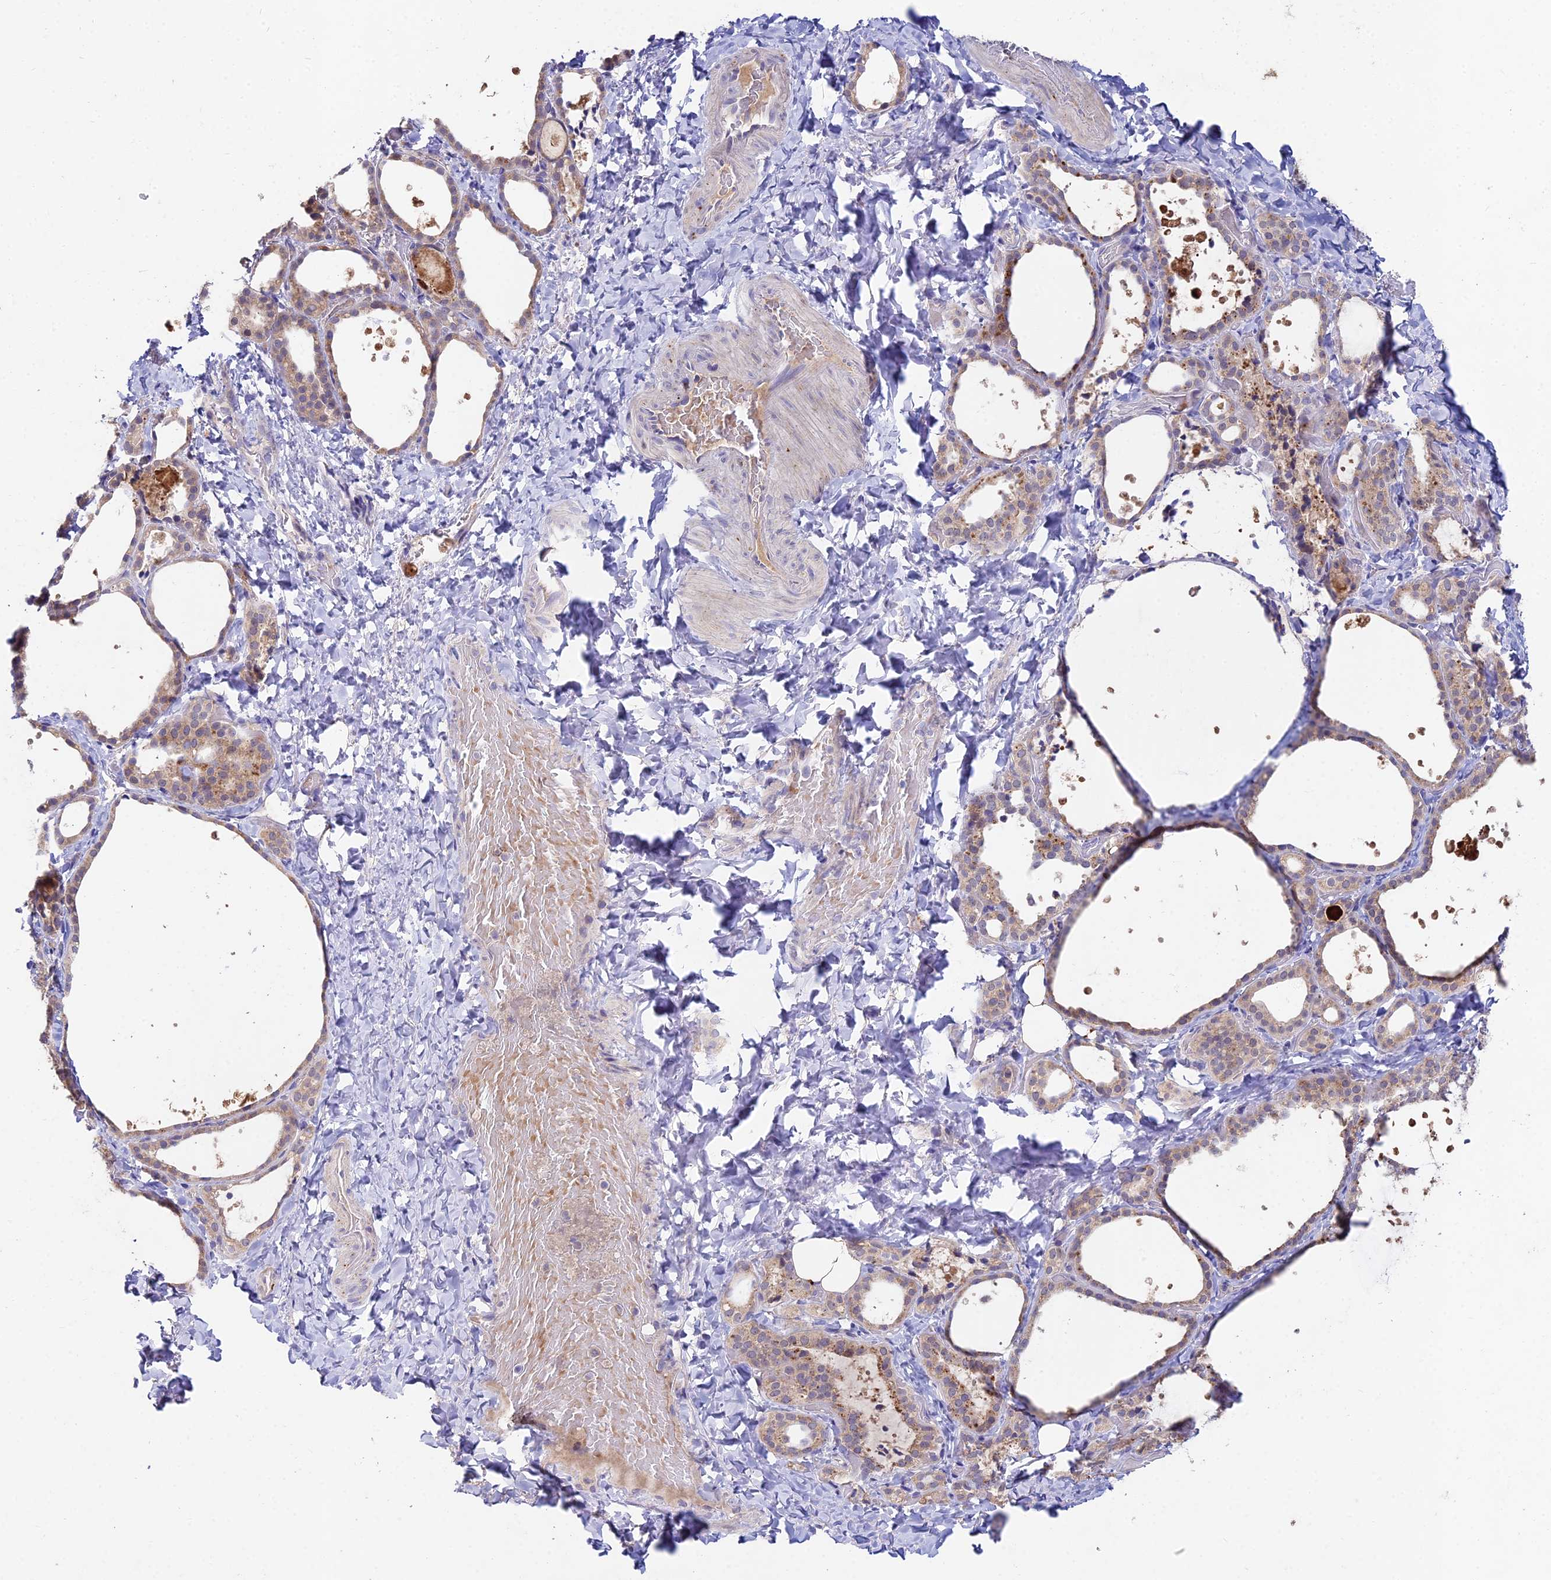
{"staining": {"intensity": "moderate", "quantity": ">75%", "location": "cytoplasmic/membranous"}, "tissue": "thyroid gland", "cell_type": "Glandular cells", "image_type": "normal", "snomed": [{"axis": "morphology", "description": "Normal tissue, NOS"}, {"axis": "topography", "description": "Thyroid gland"}], "caption": "A histopathology image showing moderate cytoplasmic/membranous expression in about >75% of glandular cells in benign thyroid gland, as visualized by brown immunohistochemical staining.", "gene": "WDR43", "patient": {"sex": "female", "age": 44}}